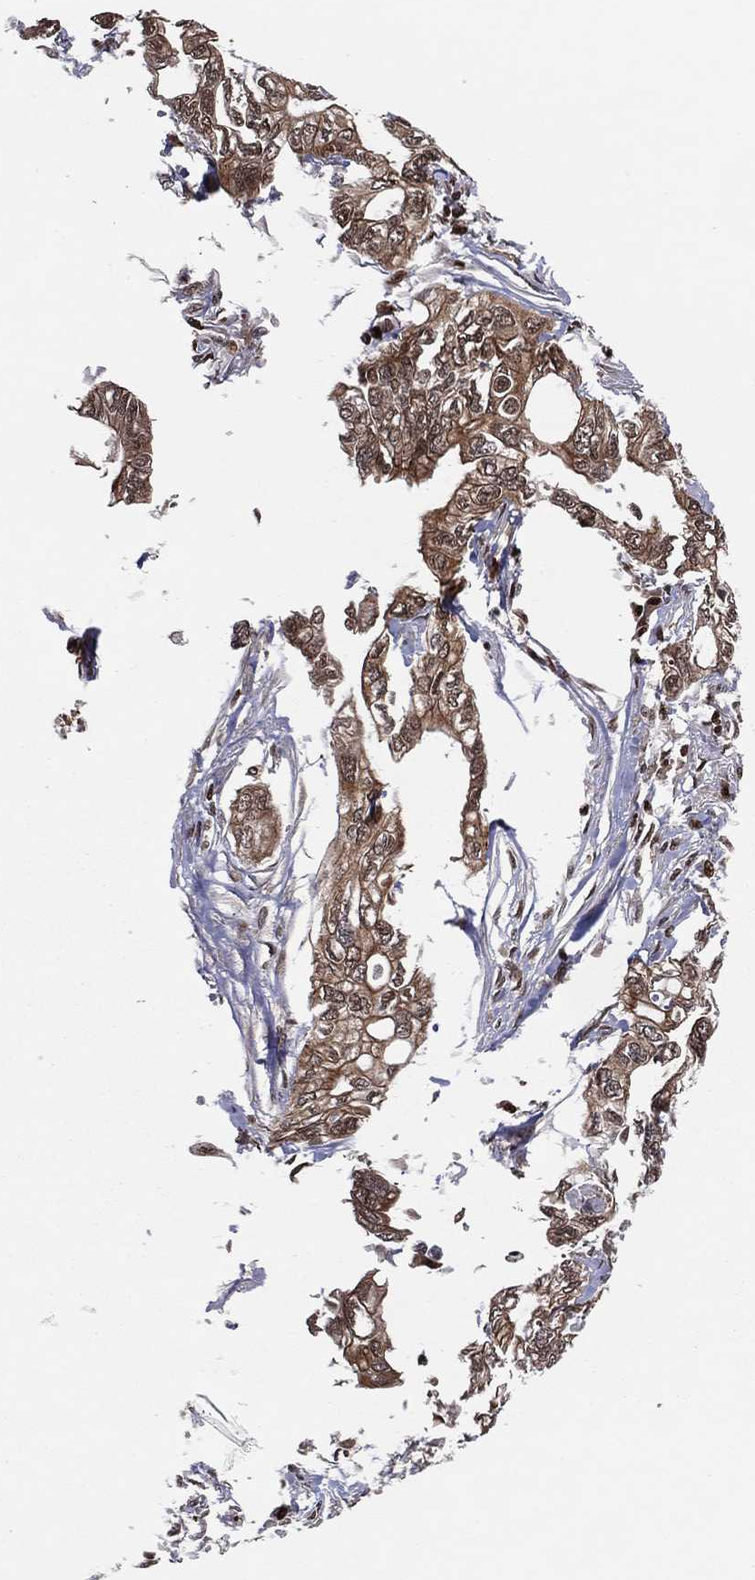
{"staining": {"intensity": "moderate", "quantity": ">75%", "location": "cytoplasmic/membranous"}, "tissue": "pancreatic cancer", "cell_type": "Tumor cells", "image_type": "cancer", "snomed": [{"axis": "morphology", "description": "Adenocarcinoma, NOS"}, {"axis": "topography", "description": "Pancreas"}], "caption": "Immunohistochemistry of pancreatic cancer (adenocarcinoma) demonstrates medium levels of moderate cytoplasmic/membranous staining in approximately >75% of tumor cells. (Brightfield microscopy of DAB IHC at high magnification).", "gene": "PSMA1", "patient": {"sex": "male", "age": 68}}